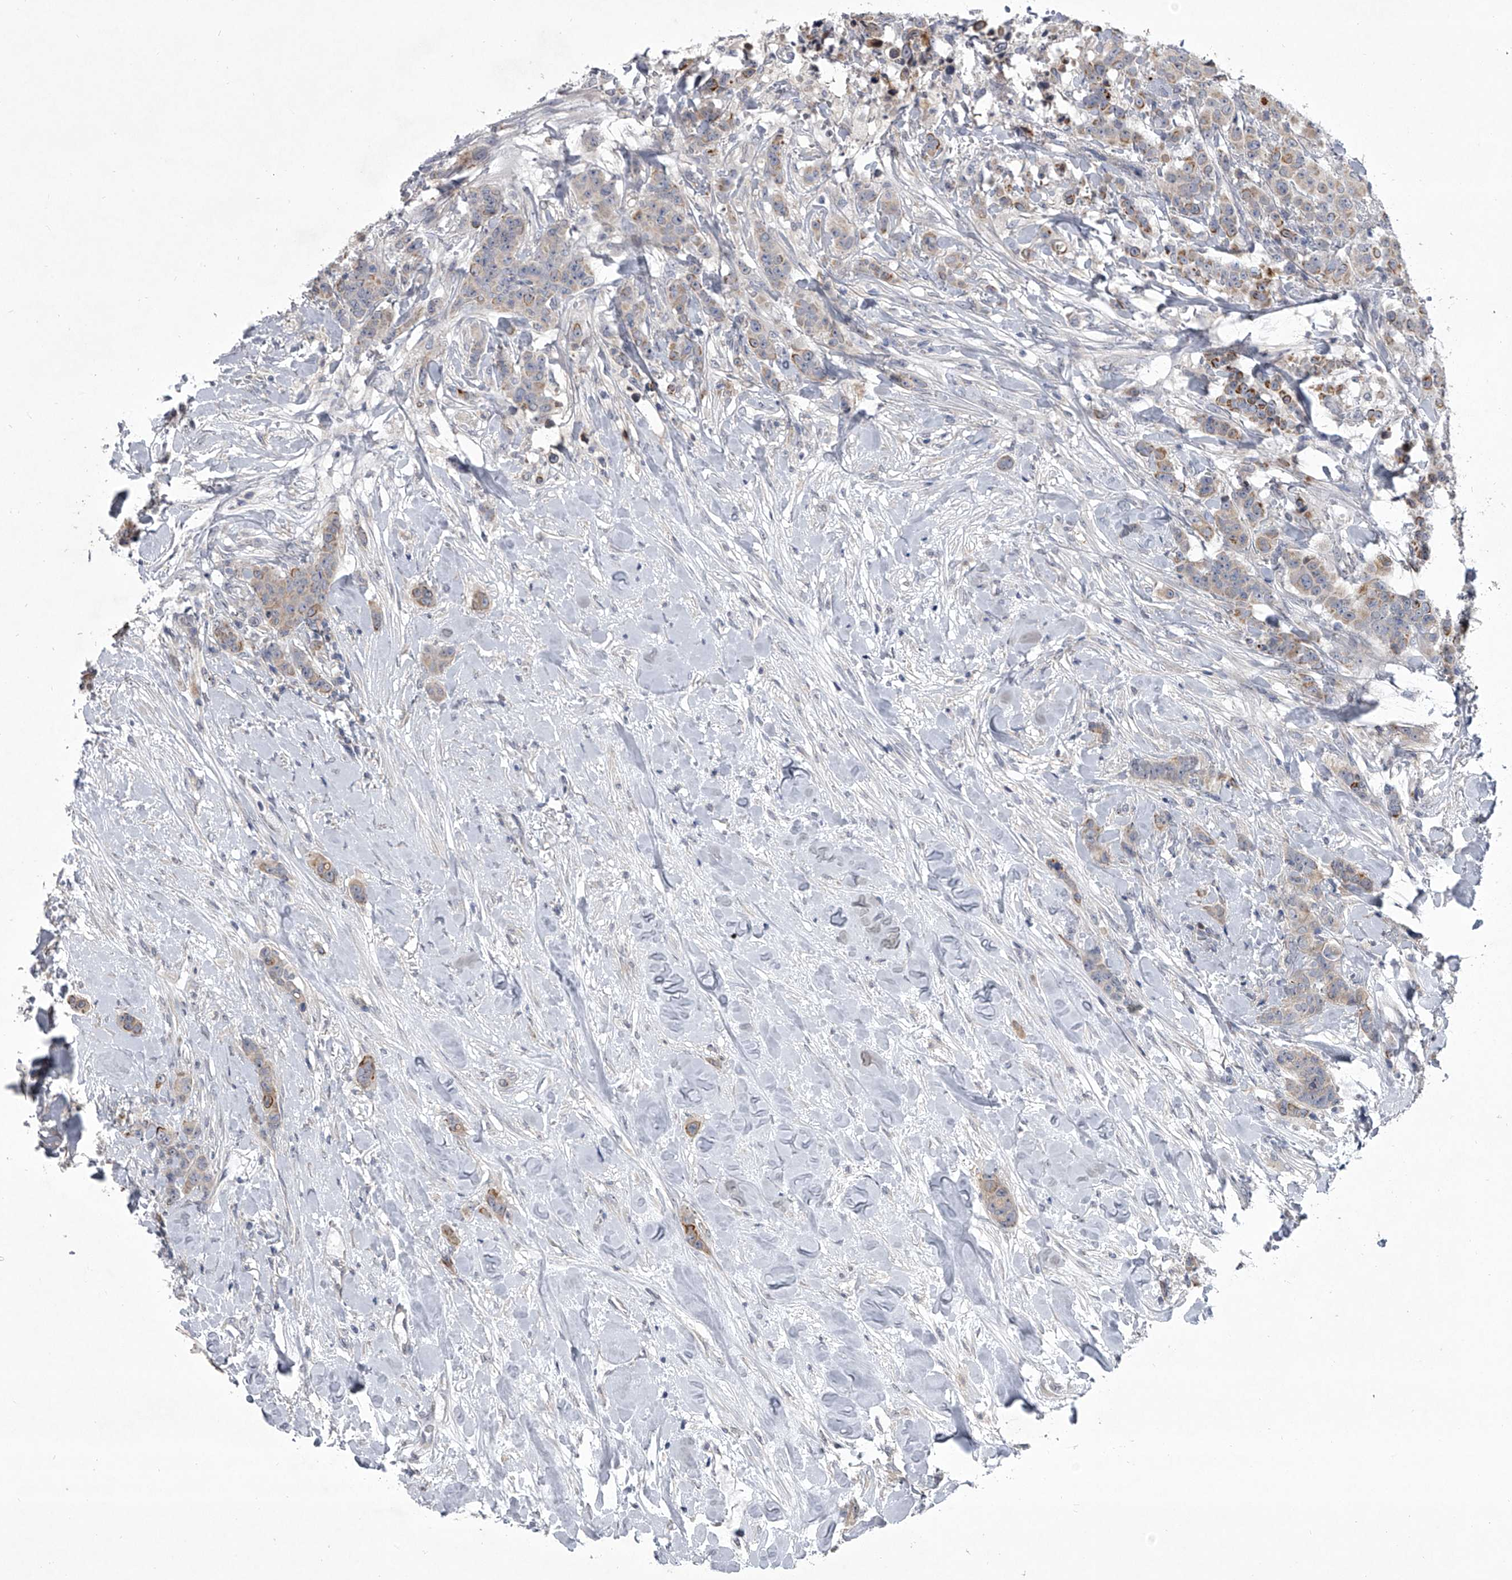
{"staining": {"intensity": "moderate", "quantity": "<25%", "location": "cytoplasmic/membranous"}, "tissue": "breast cancer", "cell_type": "Tumor cells", "image_type": "cancer", "snomed": [{"axis": "morphology", "description": "Duct carcinoma"}, {"axis": "topography", "description": "Breast"}], "caption": "Moderate cytoplasmic/membranous protein staining is identified in about <25% of tumor cells in breast cancer (invasive ductal carcinoma).", "gene": "HEATR6", "patient": {"sex": "female", "age": 40}}